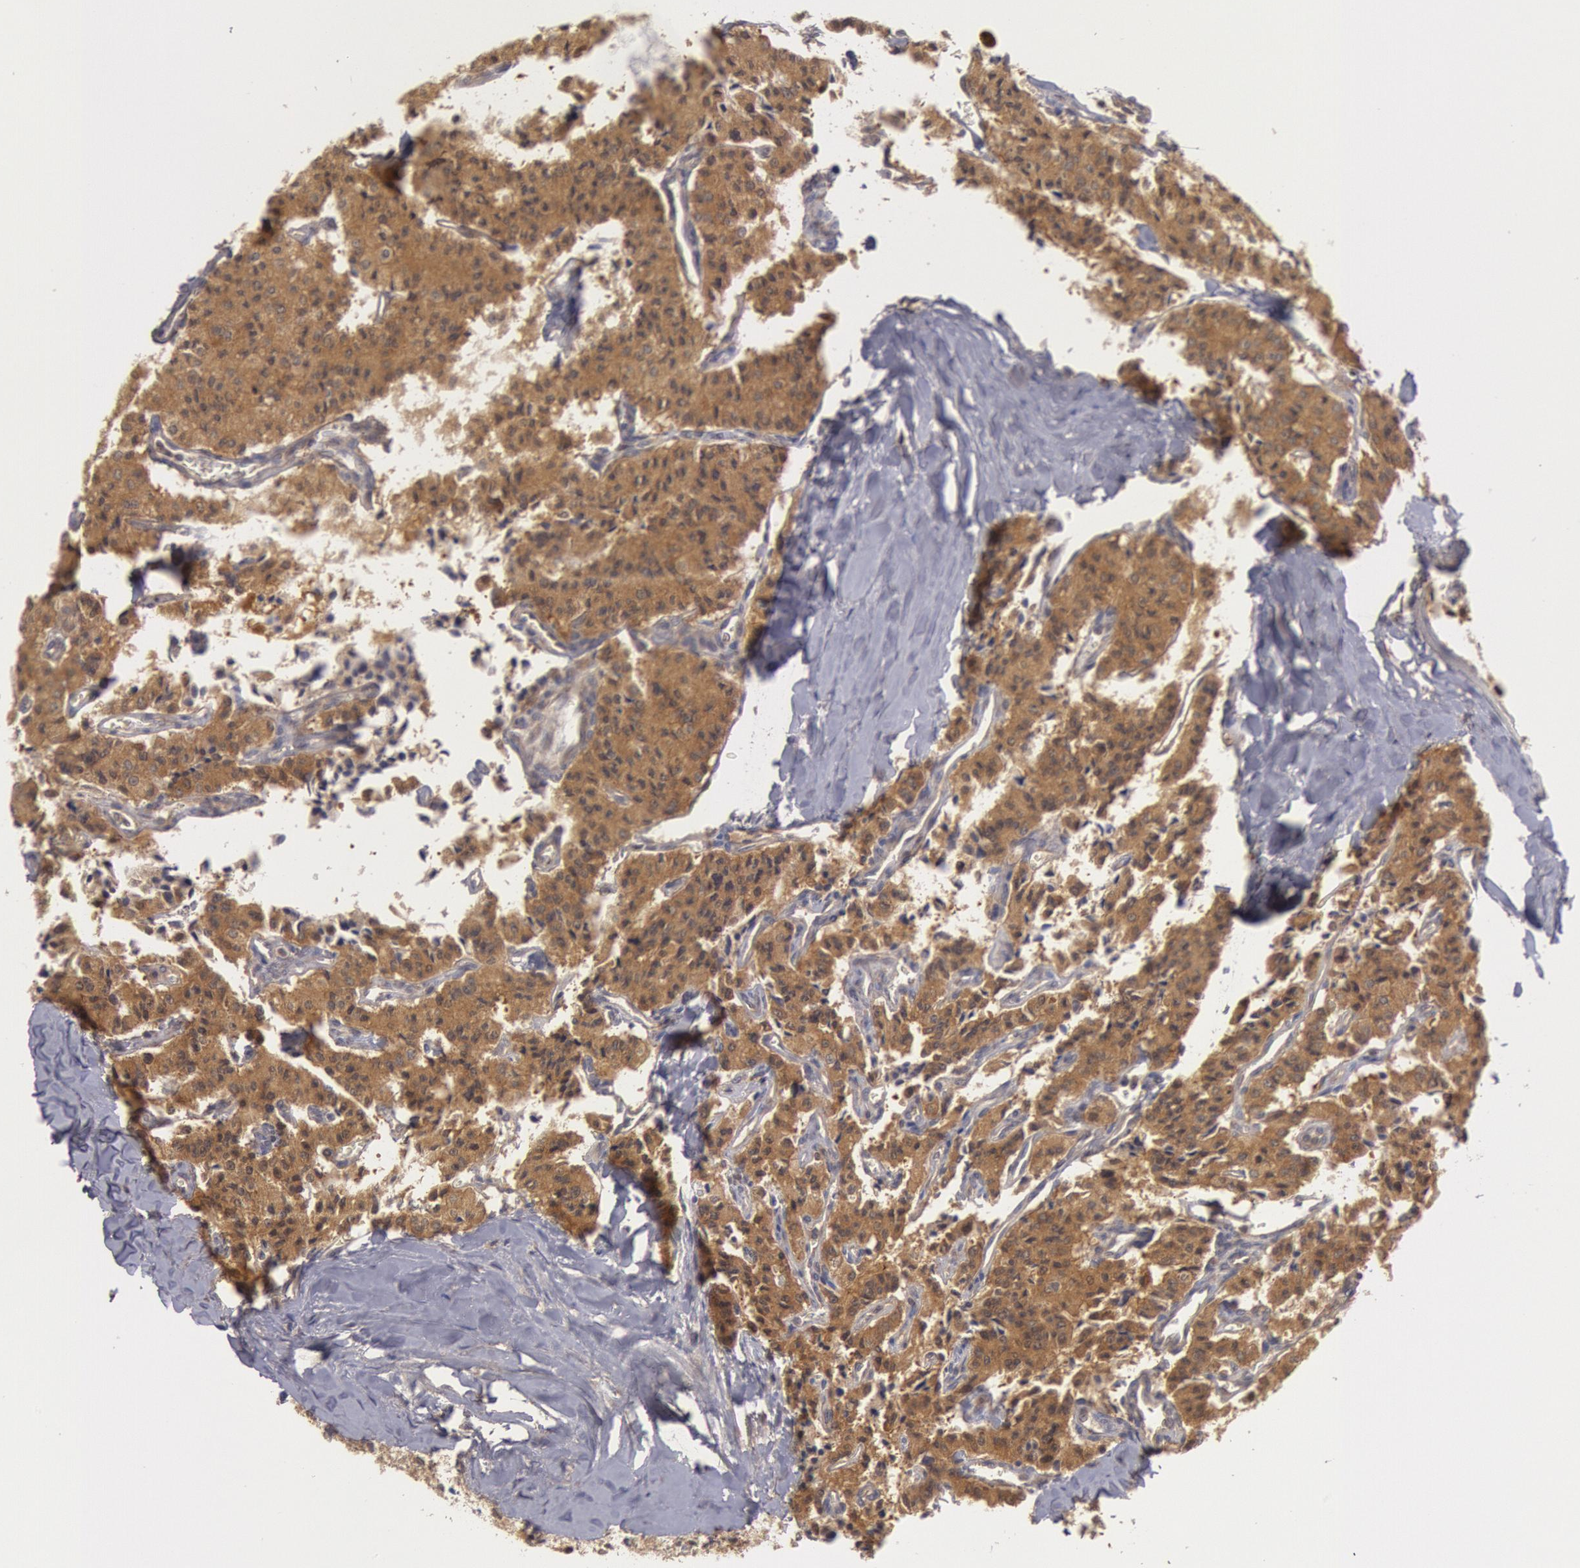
{"staining": {"intensity": "moderate", "quantity": ">75%", "location": "cytoplasmic/membranous"}, "tissue": "carcinoid", "cell_type": "Tumor cells", "image_type": "cancer", "snomed": [{"axis": "morphology", "description": "Carcinoid, malignant, NOS"}, {"axis": "topography", "description": "Bronchus"}], "caption": "Immunohistochemical staining of carcinoid reveals medium levels of moderate cytoplasmic/membranous protein expression in about >75% of tumor cells. The staining was performed using DAB (3,3'-diaminobenzidine), with brown indicating positive protein expression. Nuclei are stained blue with hematoxylin.", "gene": "BRAF", "patient": {"sex": "male", "age": 55}}